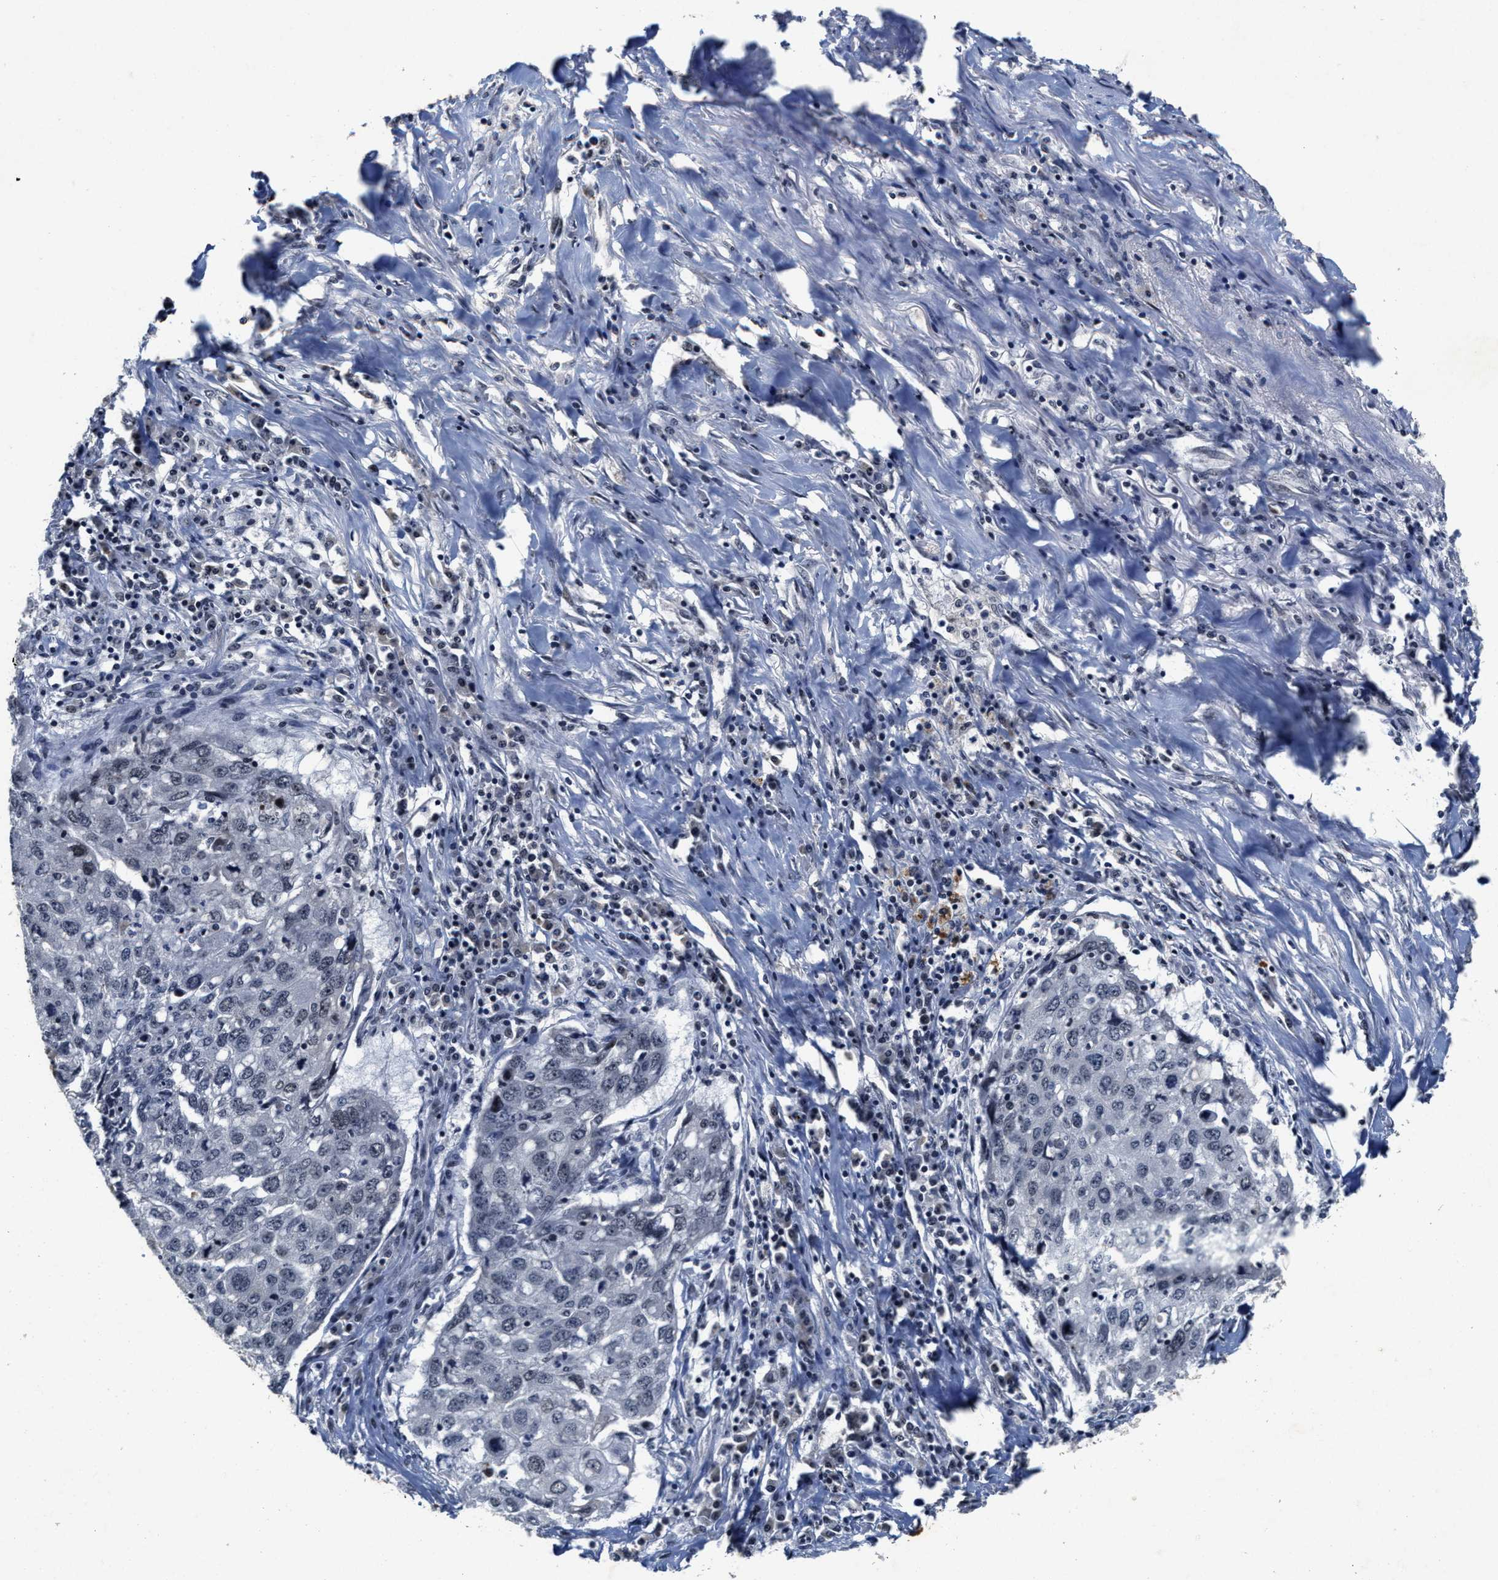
{"staining": {"intensity": "negative", "quantity": "none", "location": "none"}, "tissue": "lung cancer", "cell_type": "Tumor cells", "image_type": "cancer", "snomed": [{"axis": "morphology", "description": "Squamous cell carcinoma, NOS"}, {"axis": "topography", "description": "Lung"}], "caption": "Tumor cells are negative for brown protein staining in lung squamous cell carcinoma.", "gene": "INIP", "patient": {"sex": "female", "age": 63}}